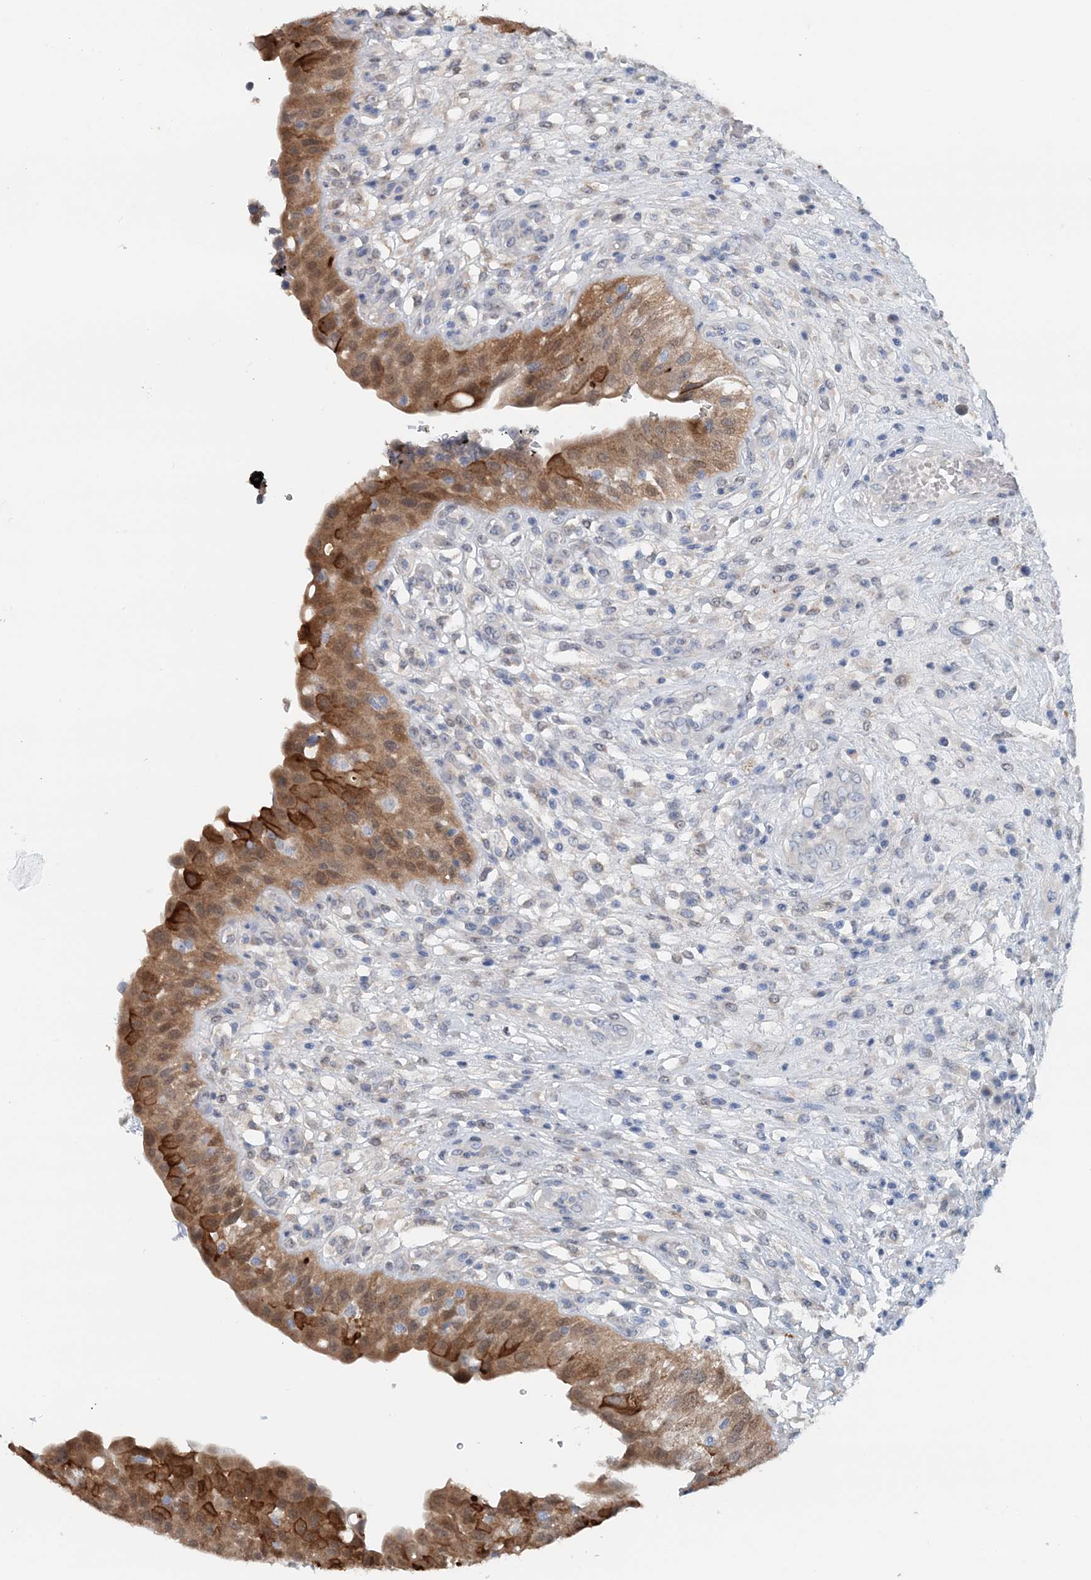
{"staining": {"intensity": "strong", "quantity": ">75%", "location": "cytoplasmic/membranous,nuclear"}, "tissue": "urinary bladder", "cell_type": "Urothelial cells", "image_type": "normal", "snomed": [{"axis": "morphology", "description": "Normal tissue, NOS"}, {"axis": "topography", "description": "Urinary bladder"}], "caption": "High-power microscopy captured an immunohistochemistry histopathology image of unremarkable urinary bladder, revealing strong cytoplasmic/membranous,nuclear staining in approximately >75% of urothelial cells.", "gene": "PFN2", "patient": {"sex": "female", "age": 62}}